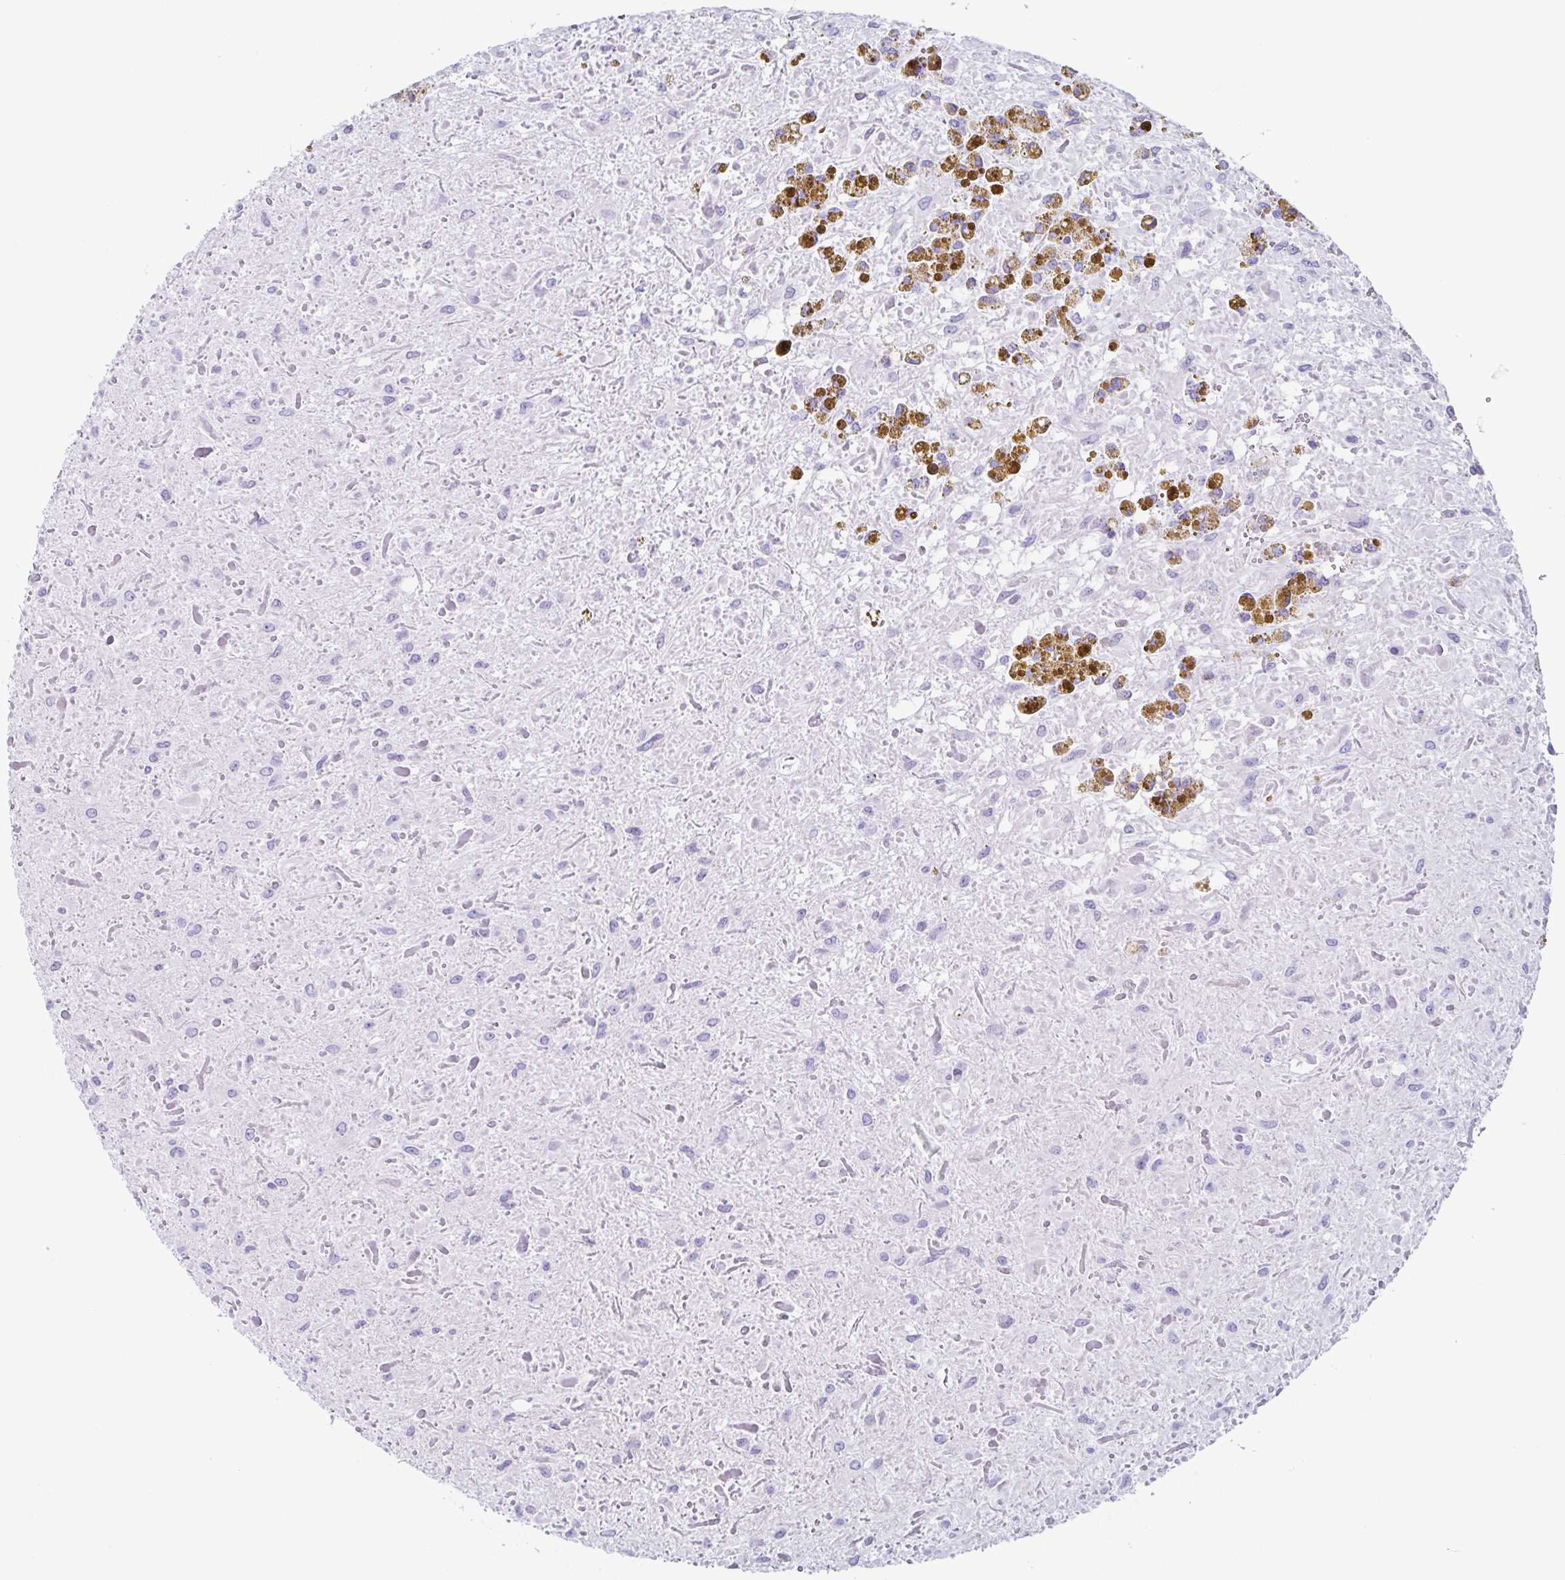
{"staining": {"intensity": "negative", "quantity": "none", "location": "none"}, "tissue": "glioma", "cell_type": "Tumor cells", "image_type": "cancer", "snomed": [{"axis": "morphology", "description": "Glioma, malignant, Low grade"}, {"axis": "topography", "description": "Cerebellum"}], "caption": "Tumor cells show no significant protein staining in malignant glioma (low-grade).", "gene": "ENKUR", "patient": {"sex": "female", "age": 14}}